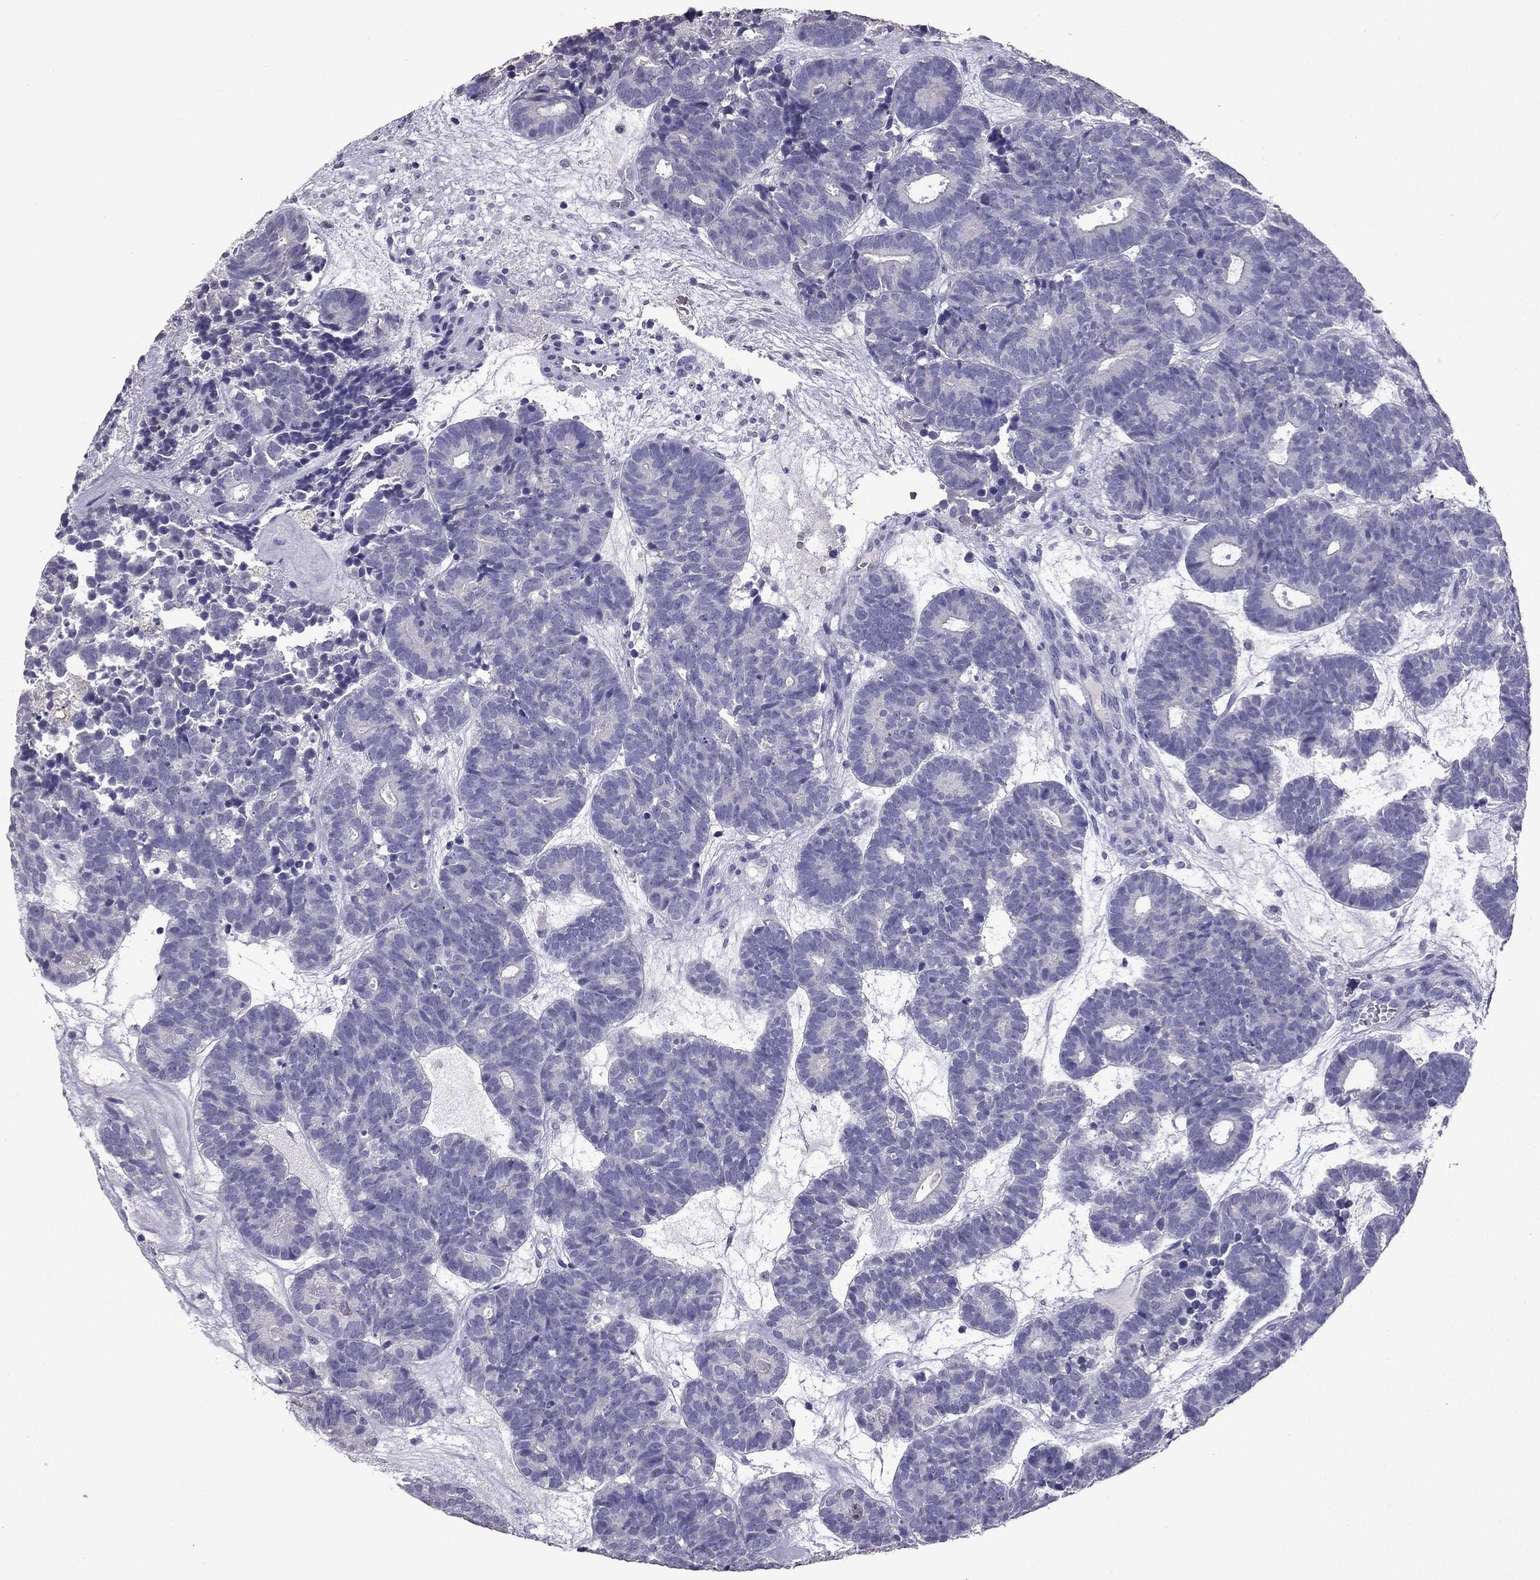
{"staining": {"intensity": "negative", "quantity": "none", "location": "none"}, "tissue": "head and neck cancer", "cell_type": "Tumor cells", "image_type": "cancer", "snomed": [{"axis": "morphology", "description": "Adenocarcinoma, NOS"}, {"axis": "topography", "description": "Head-Neck"}], "caption": "A high-resolution histopathology image shows IHC staining of head and neck adenocarcinoma, which demonstrates no significant staining in tumor cells. (Brightfield microscopy of DAB IHC at high magnification).", "gene": "SCG5", "patient": {"sex": "female", "age": 81}}